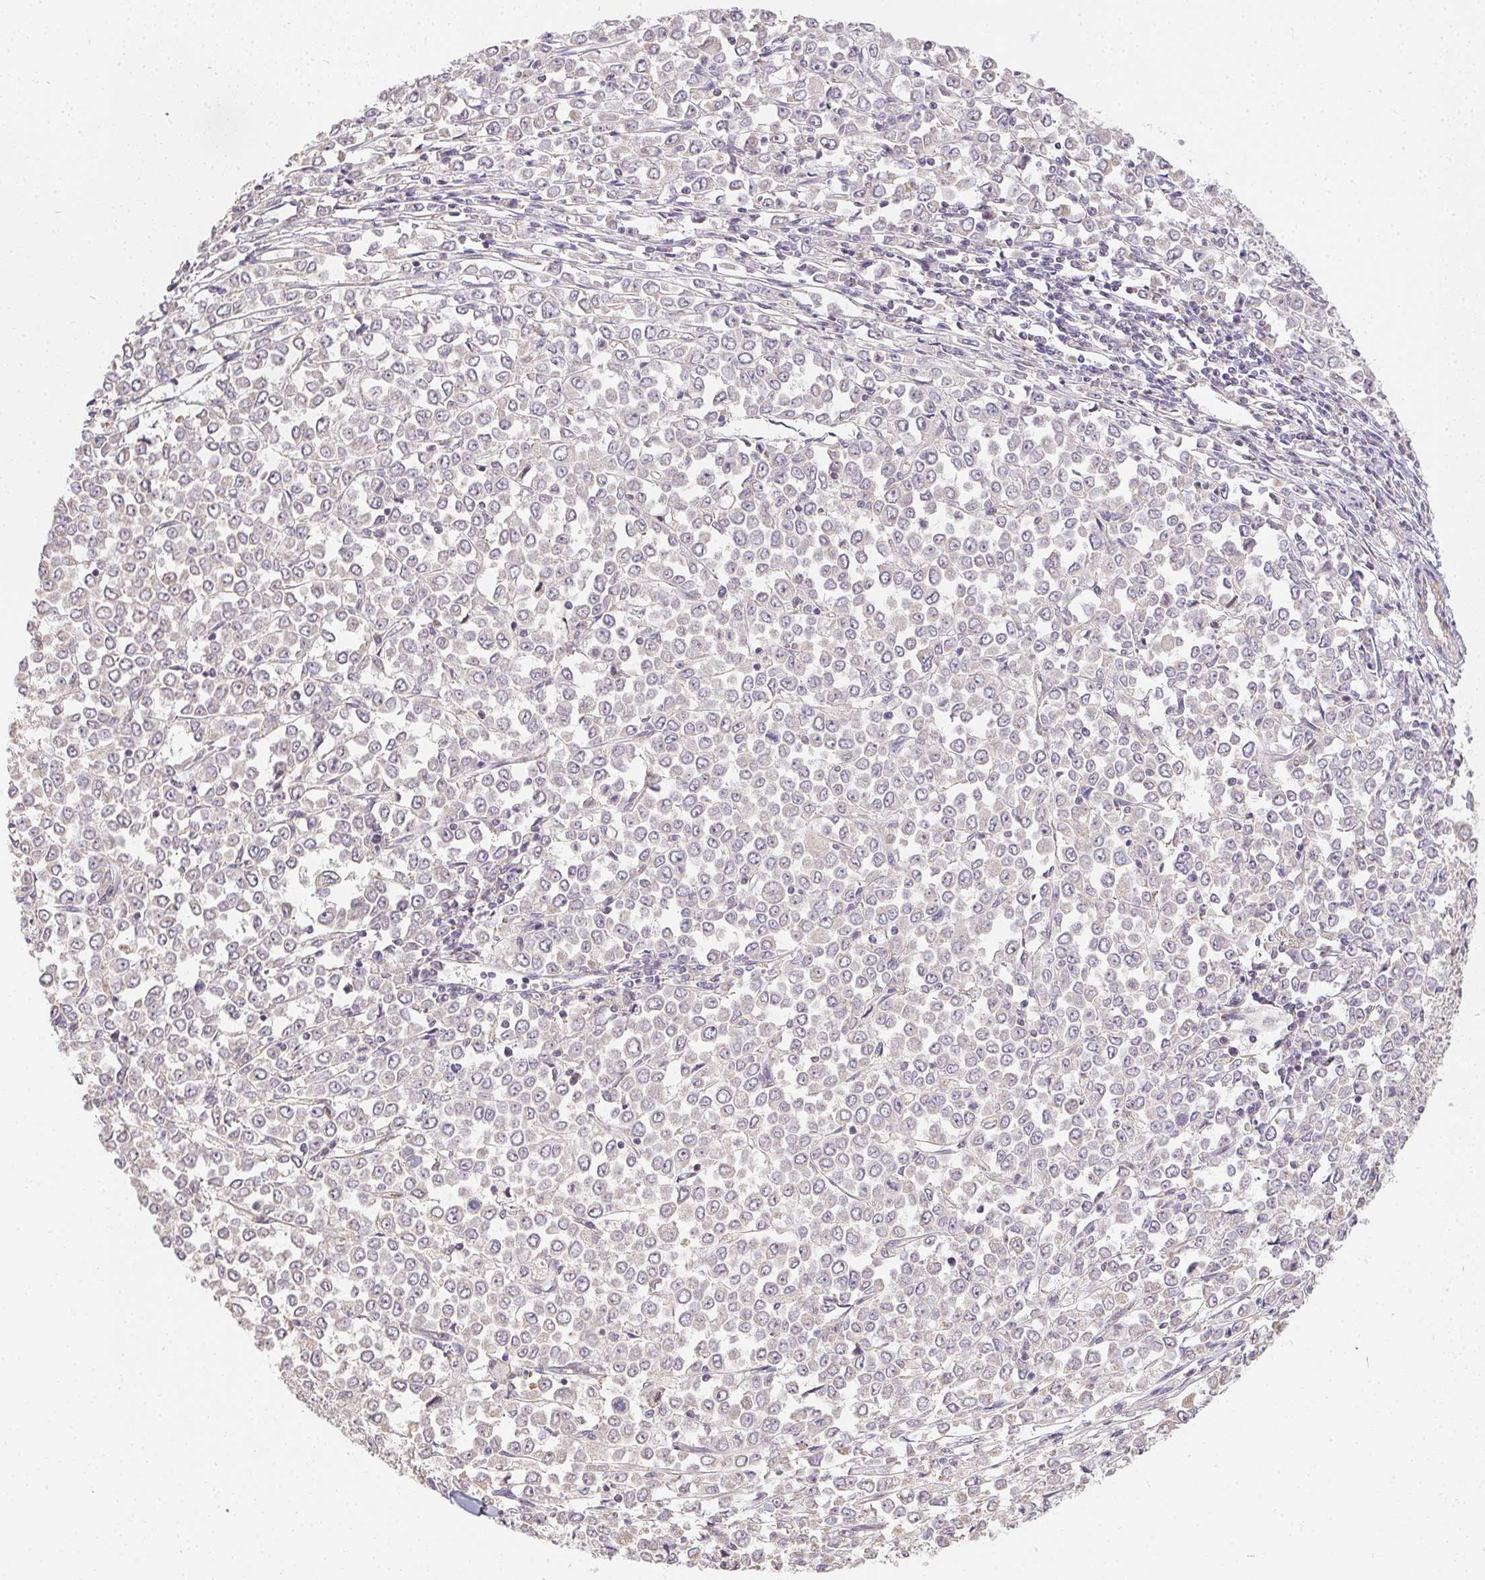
{"staining": {"intensity": "weak", "quantity": "<25%", "location": "cytoplasmic/membranous"}, "tissue": "stomach cancer", "cell_type": "Tumor cells", "image_type": "cancer", "snomed": [{"axis": "morphology", "description": "Adenocarcinoma, NOS"}, {"axis": "topography", "description": "Stomach, upper"}], "caption": "High power microscopy photomicrograph of an immunohistochemistry (IHC) image of stomach cancer, revealing no significant positivity in tumor cells.", "gene": "REV3L", "patient": {"sex": "male", "age": 70}}